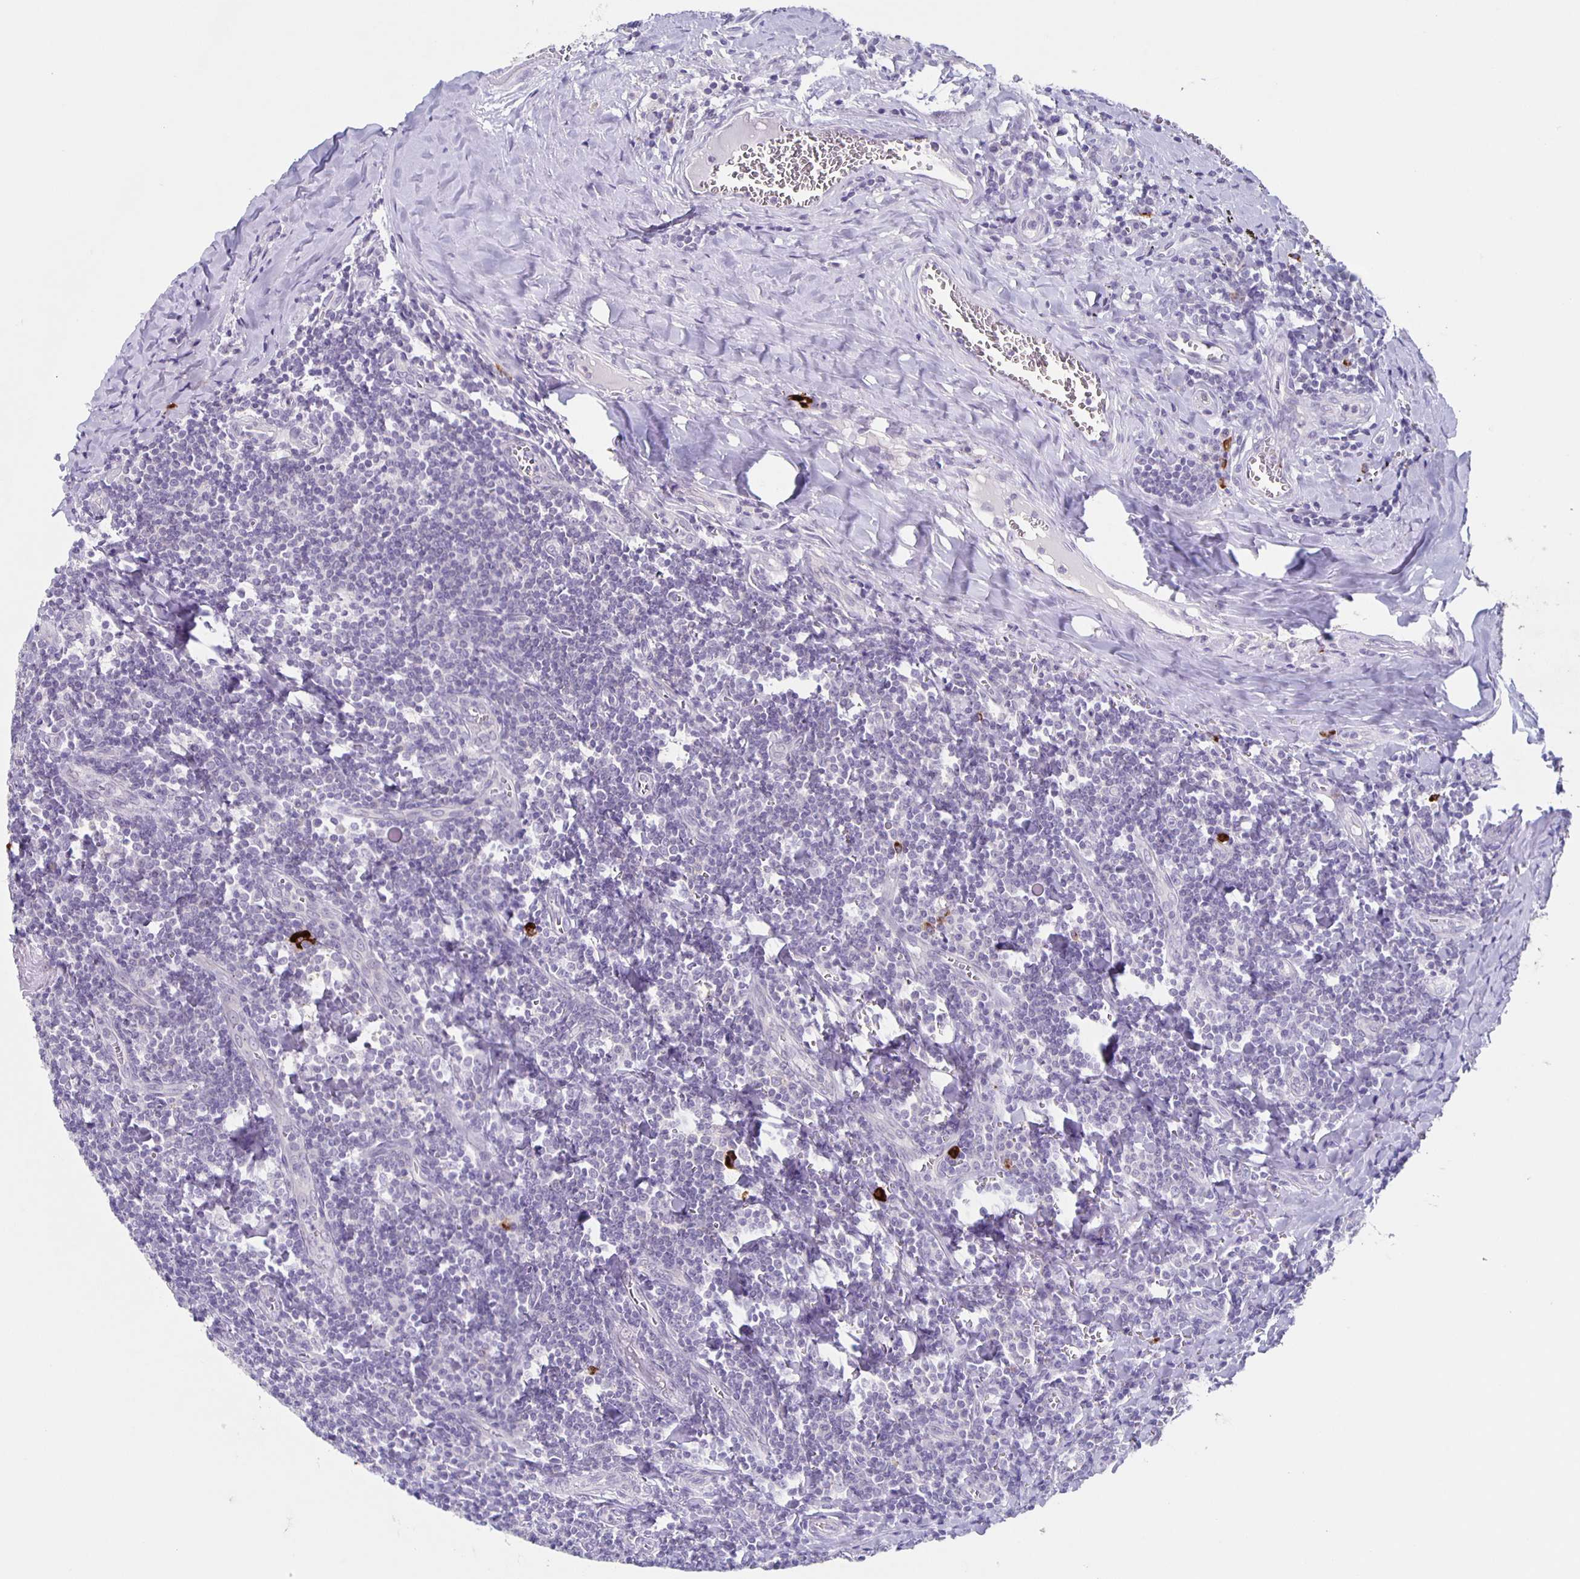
{"staining": {"intensity": "negative", "quantity": "none", "location": "none"}, "tissue": "tonsil", "cell_type": "Germinal center cells", "image_type": "normal", "snomed": [{"axis": "morphology", "description": "Normal tissue, NOS"}, {"axis": "morphology", "description": "Inflammation, NOS"}, {"axis": "topography", "description": "Tonsil"}], "caption": "Immunohistochemistry (IHC) image of unremarkable human tonsil stained for a protein (brown), which displays no positivity in germinal center cells.", "gene": "CARNS1", "patient": {"sex": "female", "age": 31}}